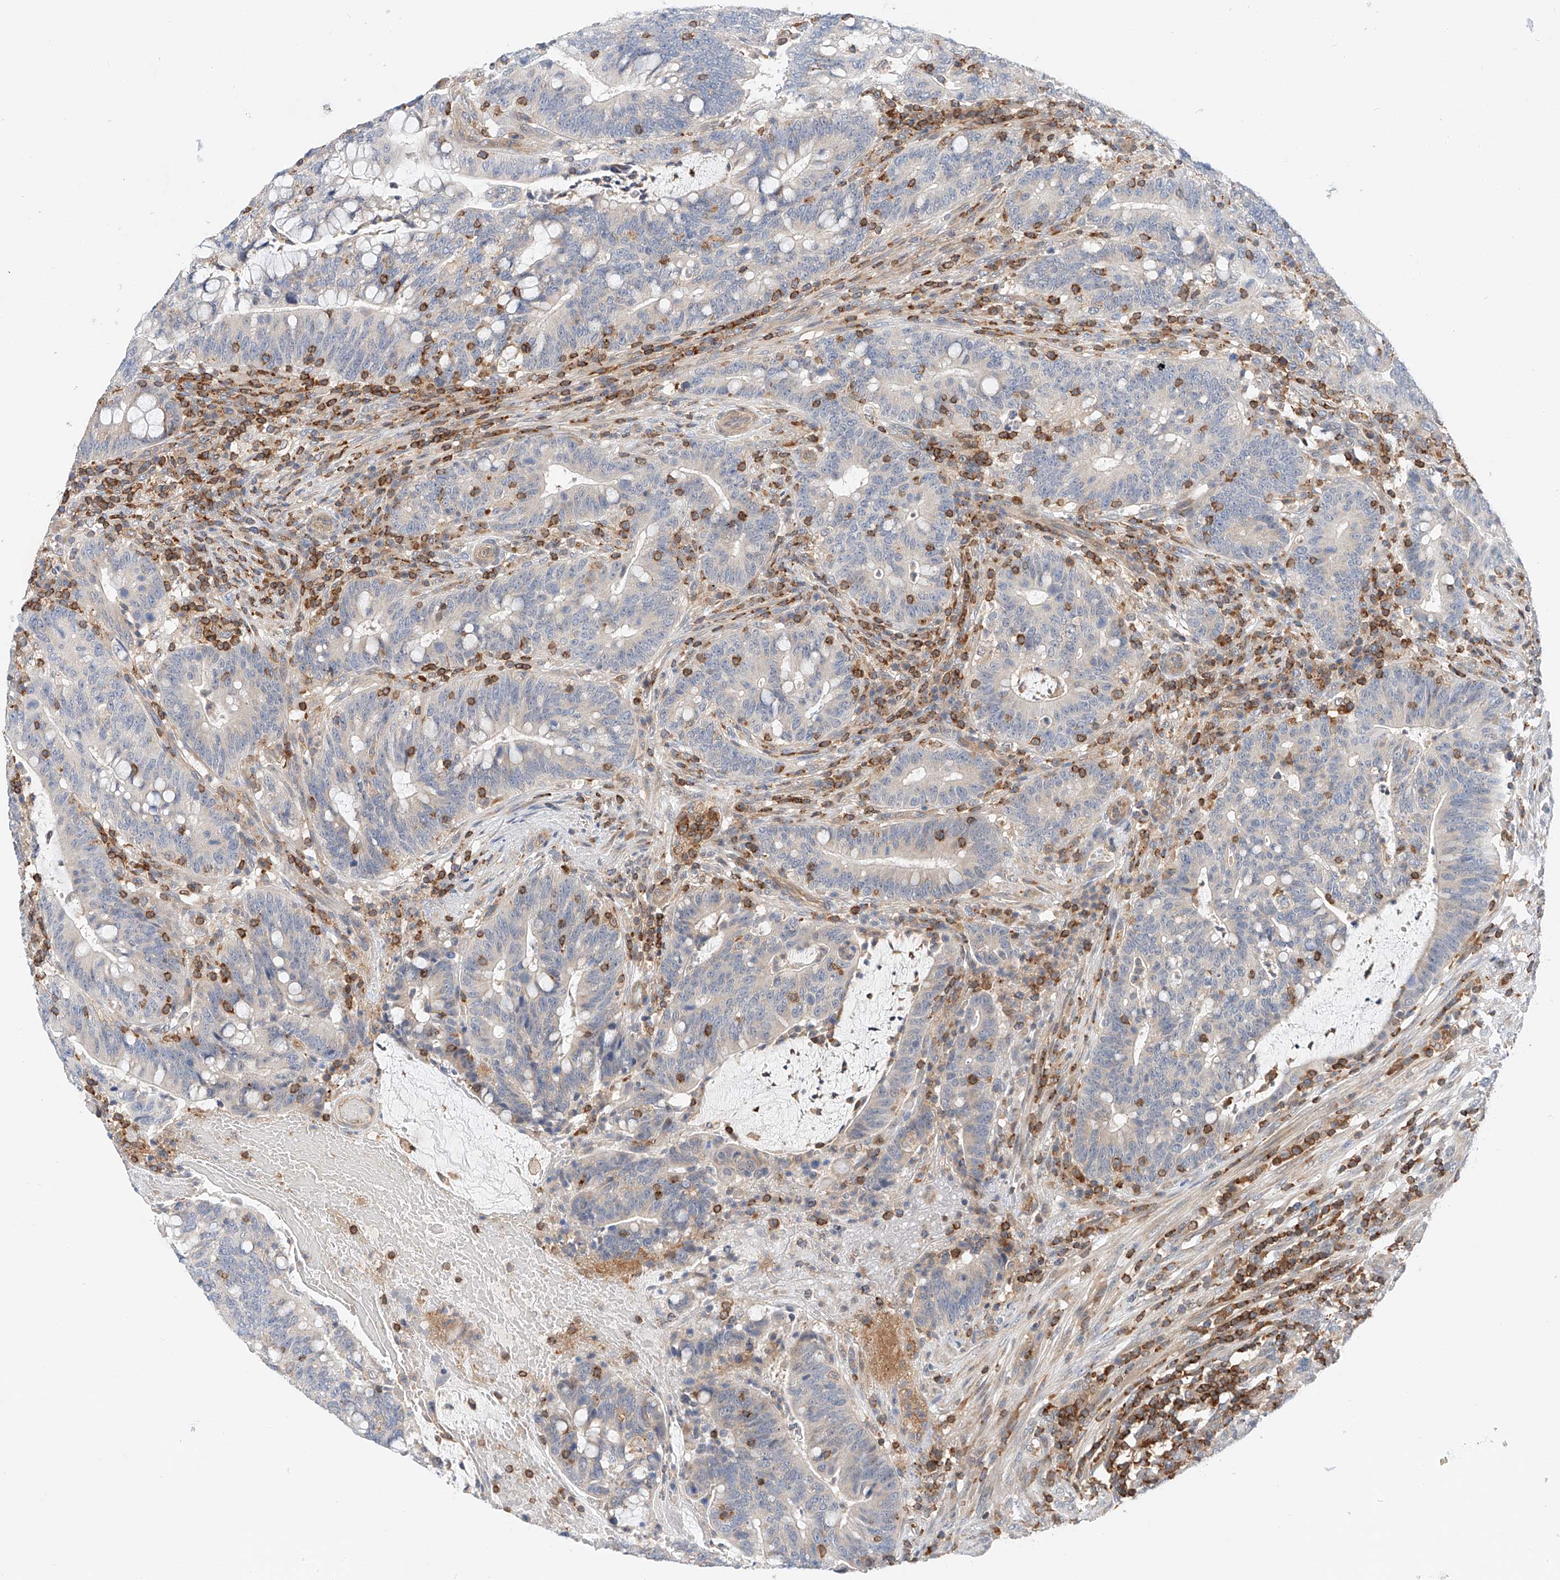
{"staining": {"intensity": "negative", "quantity": "none", "location": "none"}, "tissue": "colorectal cancer", "cell_type": "Tumor cells", "image_type": "cancer", "snomed": [{"axis": "morphology", "description": "Adenocarcinoma, NOS"}, {"axis": "topography", "description": "Colon"}], "caption": "Histopathology image shows no significant protein positivity in tumor cells of colorectal cancer (adenocarcinoma).", "gene": "MFN2", "patient": {"sex": "female", "age": 66}}